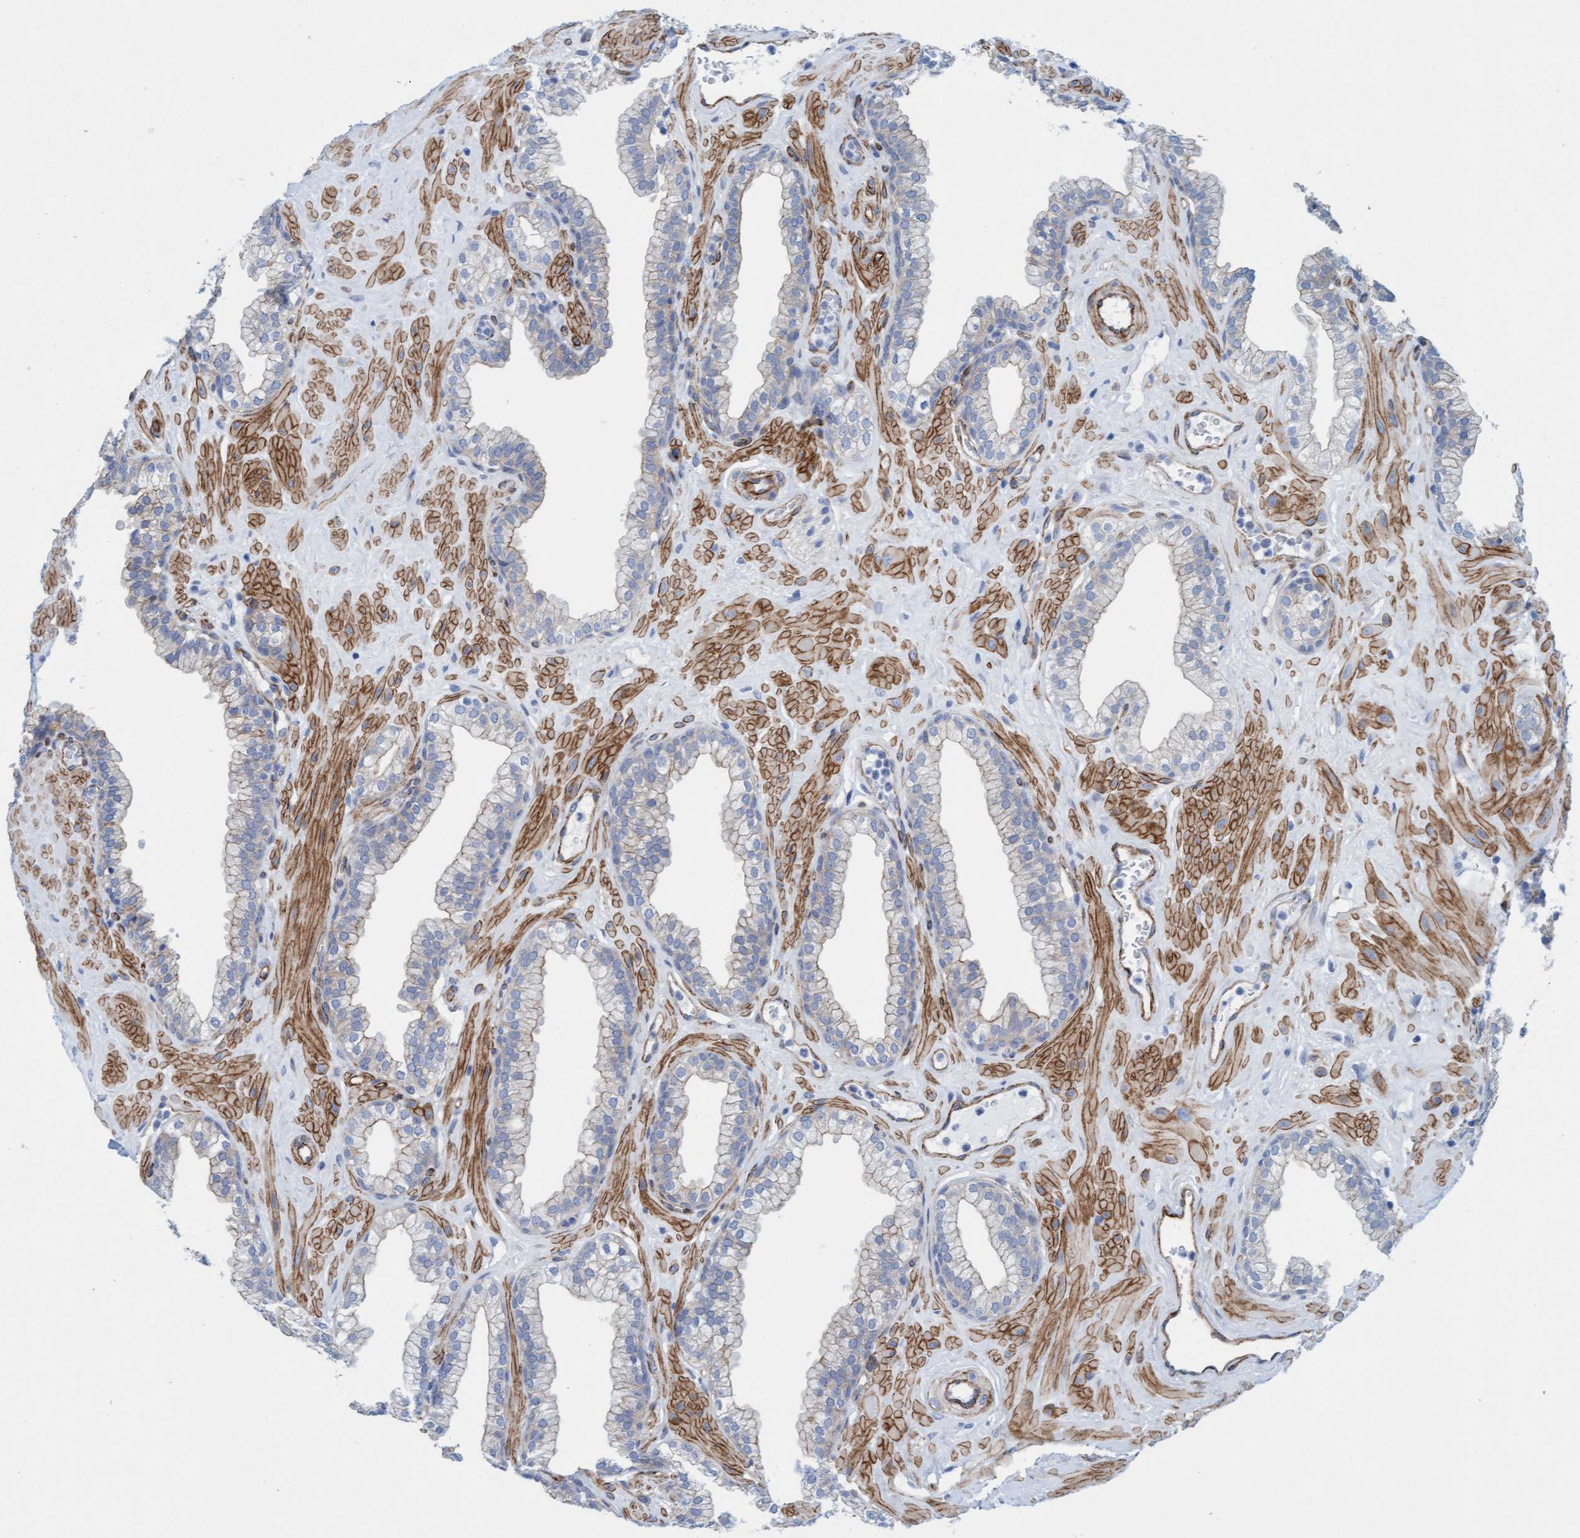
{"staining": {"intensity": "weak", "quantity": "<25%", "location": "cytoplasmic/membranous"}, "tissue": "prostate", "cell_type": "Glandular cells", "image_type": "normal", "snomed": [{"axis": "morphology", "description": "Normal tissue, NOS"}, {"axis": "morphology", "description": "Urothelial carcinoma, Low grade"}, {"axis": "topography", "description": "Urinary bladder"}, {"axis": "topography", "description": "Prostate"}], "caption": "DAB immunohistochemical staining of unremarkable prostate displays no significant positivity in glandular cells. Nuclei are stained in blue.", "gene": "MTFR1", "patient": {"sex": "male", "age": 60}}